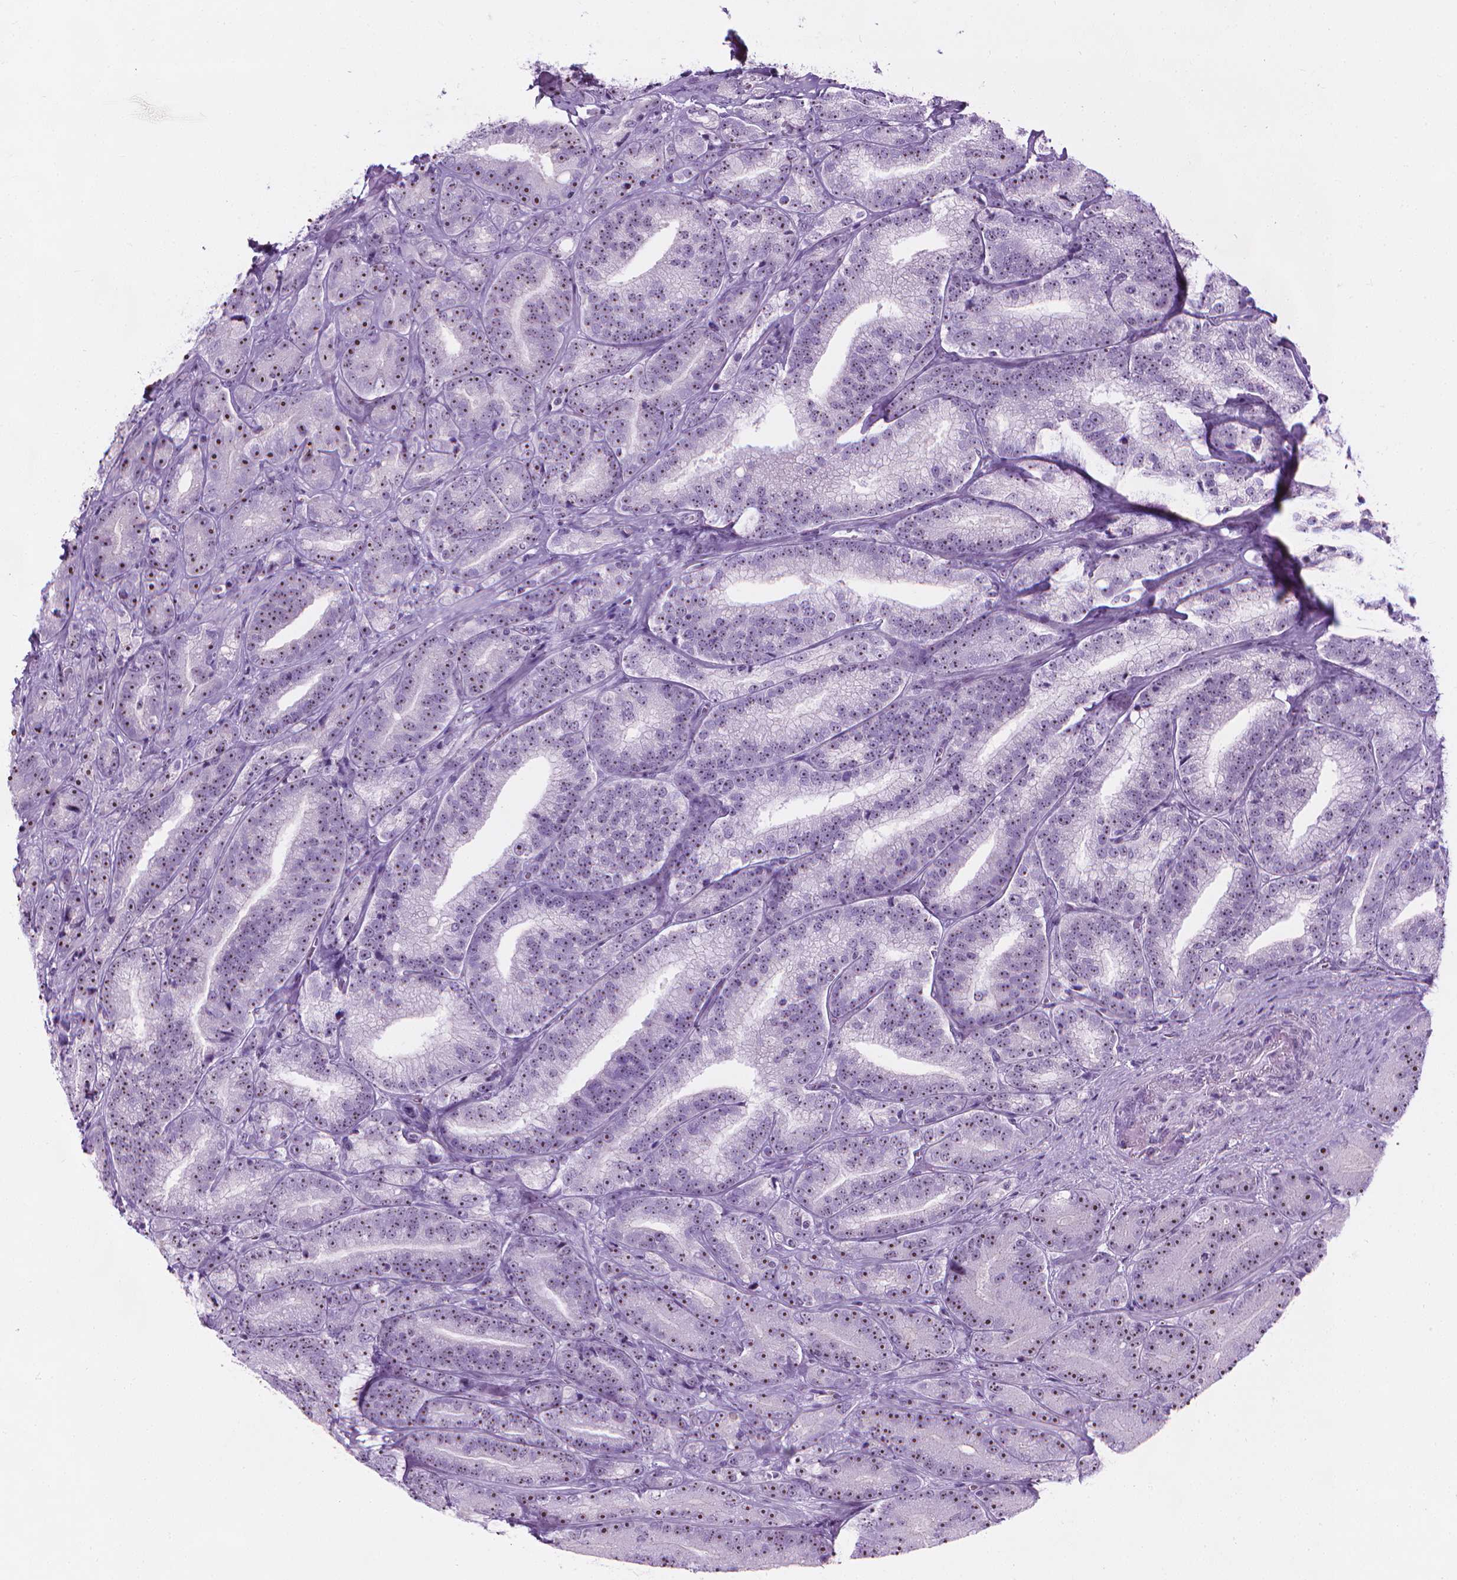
{"staining": {"intensity": "moderate", "quantity": "25%-75%", "location": "nuclear"}, "tissue": "prostate cancer", "cell_type": "Tumor cells", "image_type": "cancer", "snomed": [{"axis": "morphology", "description": "Adenocarcinoma, NOS"}, {"axis": "topography", "description": "Prostate"}], "caption": "Immunohistochemistry (IHC) histopathology image of prostate cancer stained for a protein (brown), which demonstrates medium levels of moderate nuclear positivity in about 25%-75% of tumor cells.", "gene": "NOL7", "patient": {"sex": "male", "age": 63}}